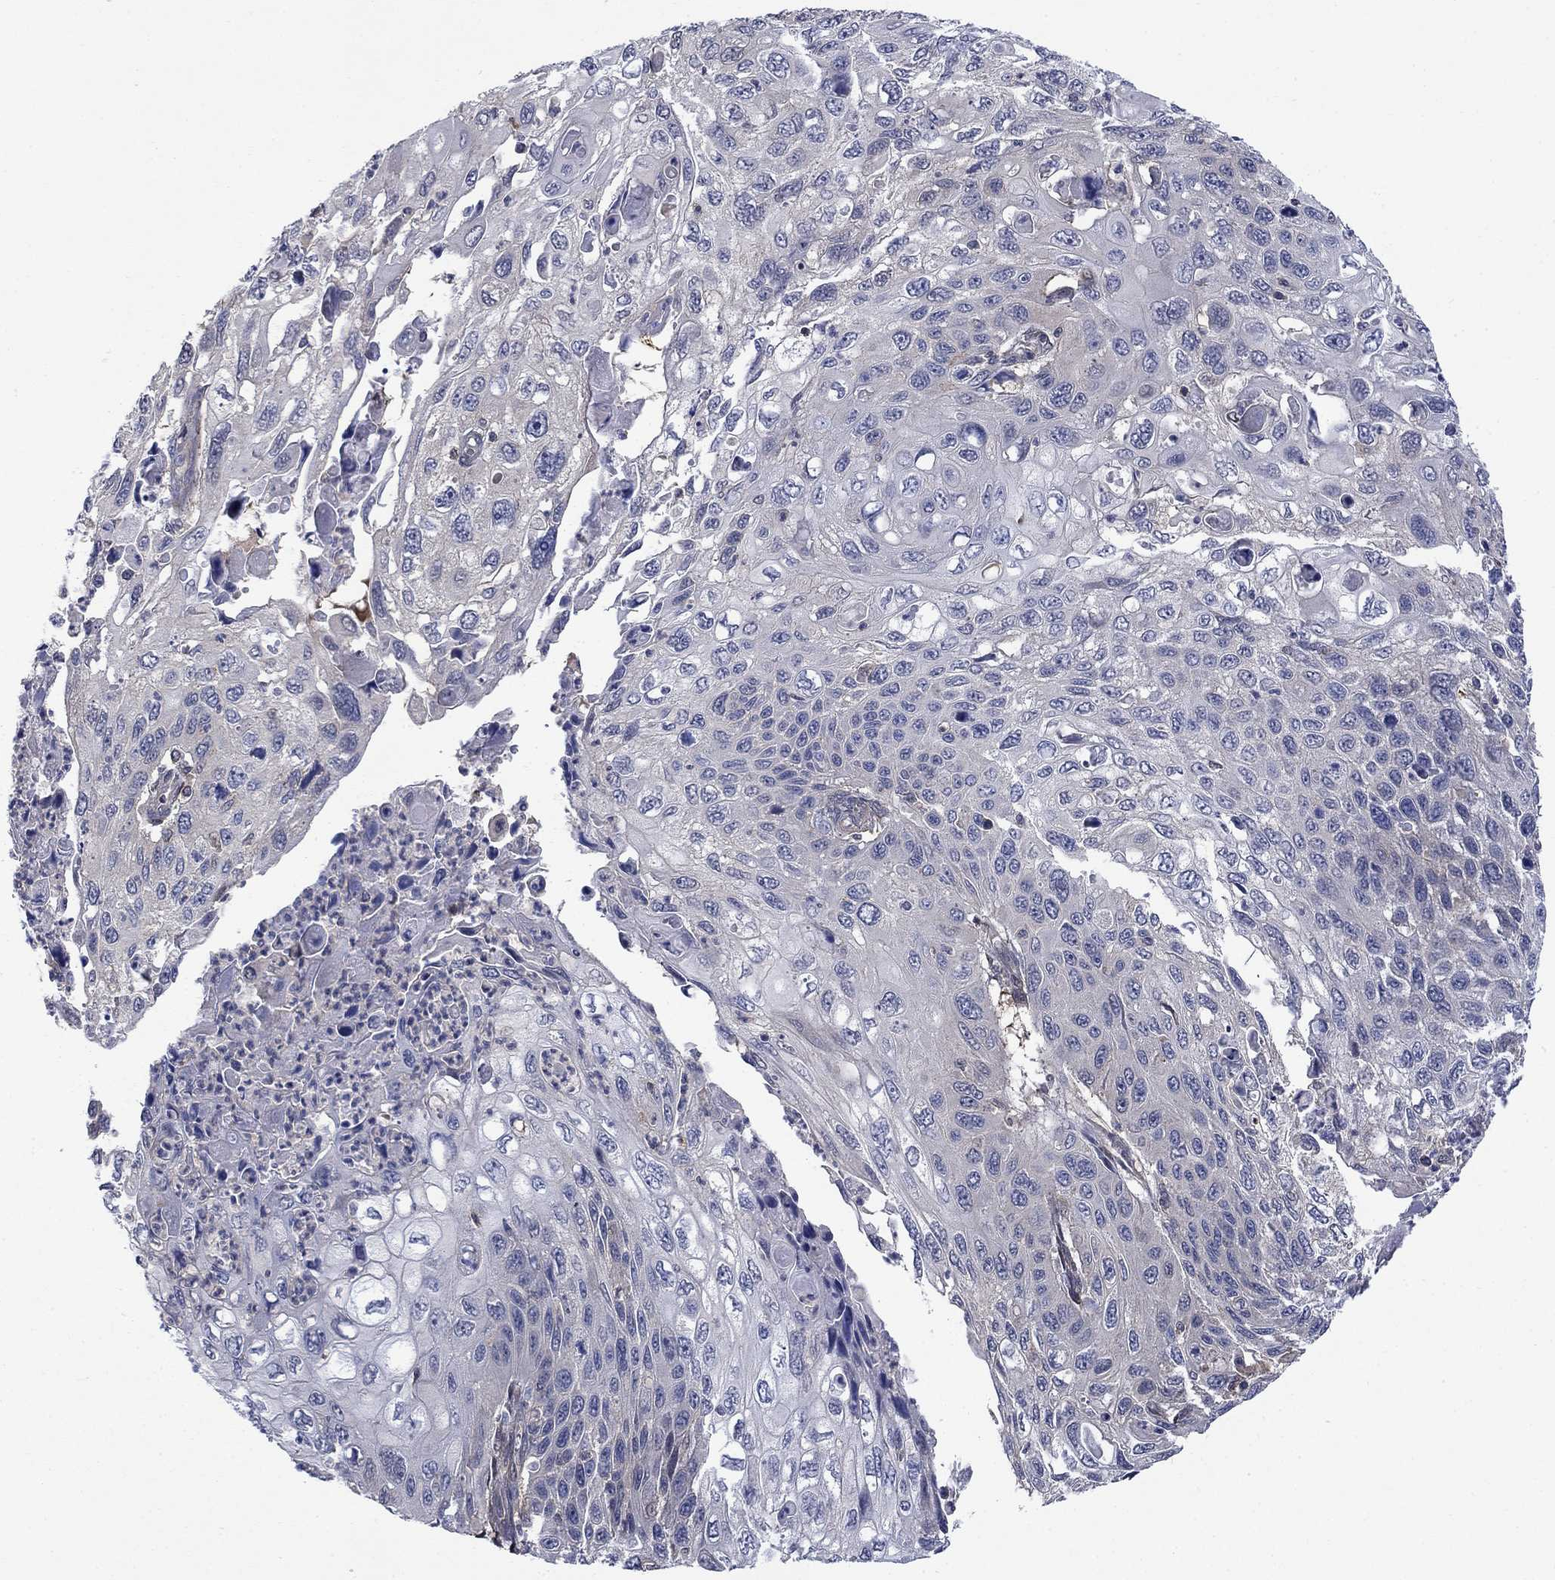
{"staining": {"intensity": "negative", "quantity": "none", "location": "none"}, "tissue": "cervical cancer", "cell_type": "Tumor cells", "image_type": "cancer", "snomed": [{"axis": "morphology", "description": "Squamous cell carcinoma, NOS"}, {"axis": "topography", "description": "Cervix"}], "caption": "Histopathology image shows no significant protein positivity in tumor cells of cervical cancer (squamous cell carcinoma).", "gene": "PDZD2", "patient": {"sex": "female", "age": 70}}